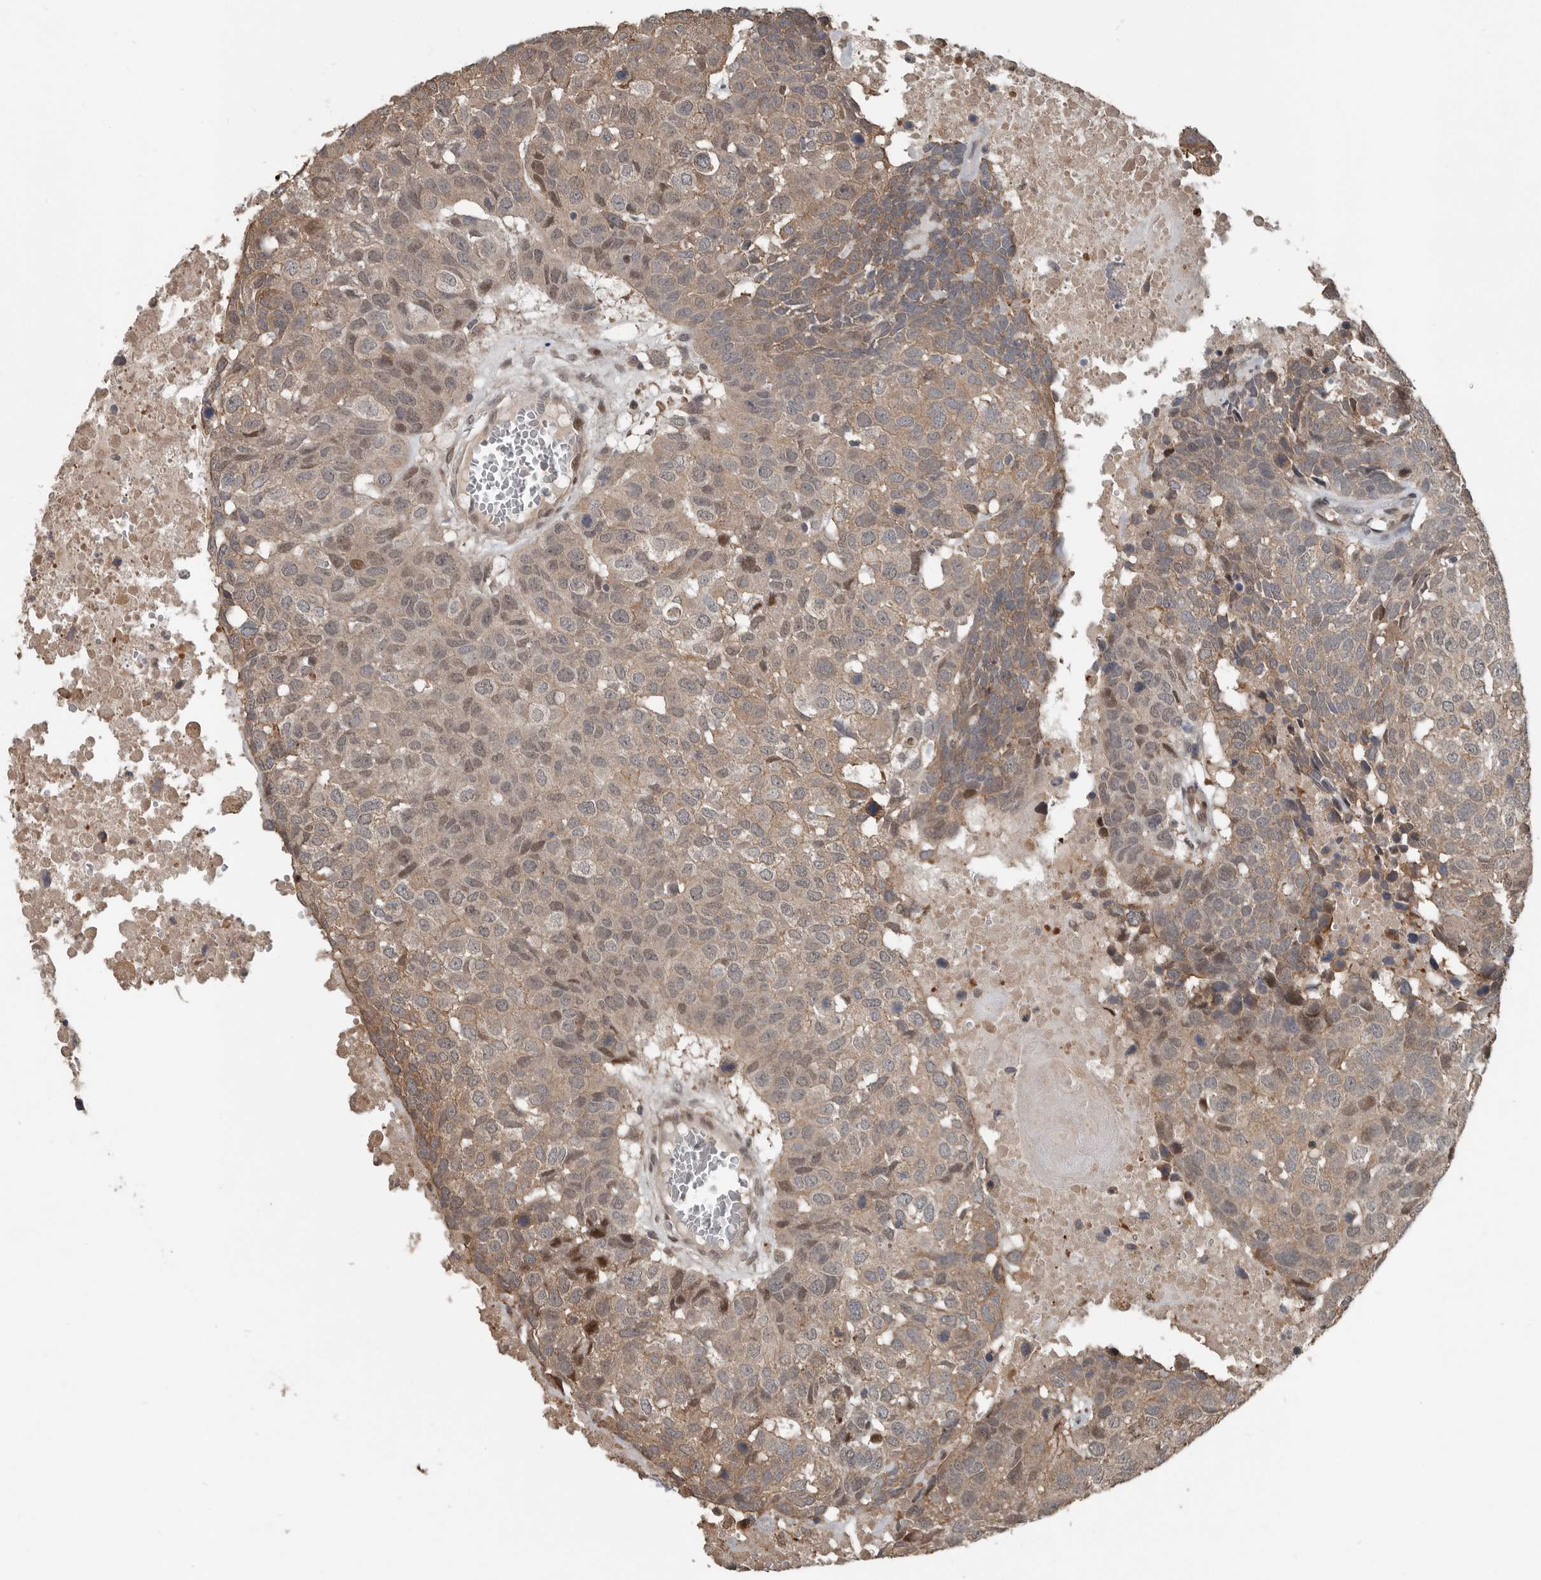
{"staining": {"intensity": "weak", "quantity": ">75%", "location": "cytoplasmic/membranous,nuclear"}, "tissue": "head and neck cancer", "cell_type": "Tumor cells", "image_type": "cancer", "snomed": [{"axis": "morphology", "description": "Squamous cell carcinoma, NOS"}, {"axis": "topography", "description": "Head-Neck"}], "caption": "Immunohistochemical staining of human squamous cell carcinoma (head and neck) reveals weak cytoplasmic/membranous and nuclear protein expression in approximately >75% of tumor cells.", "gene": "YOD1", "patient": {"sex": "male", "age": 66}}